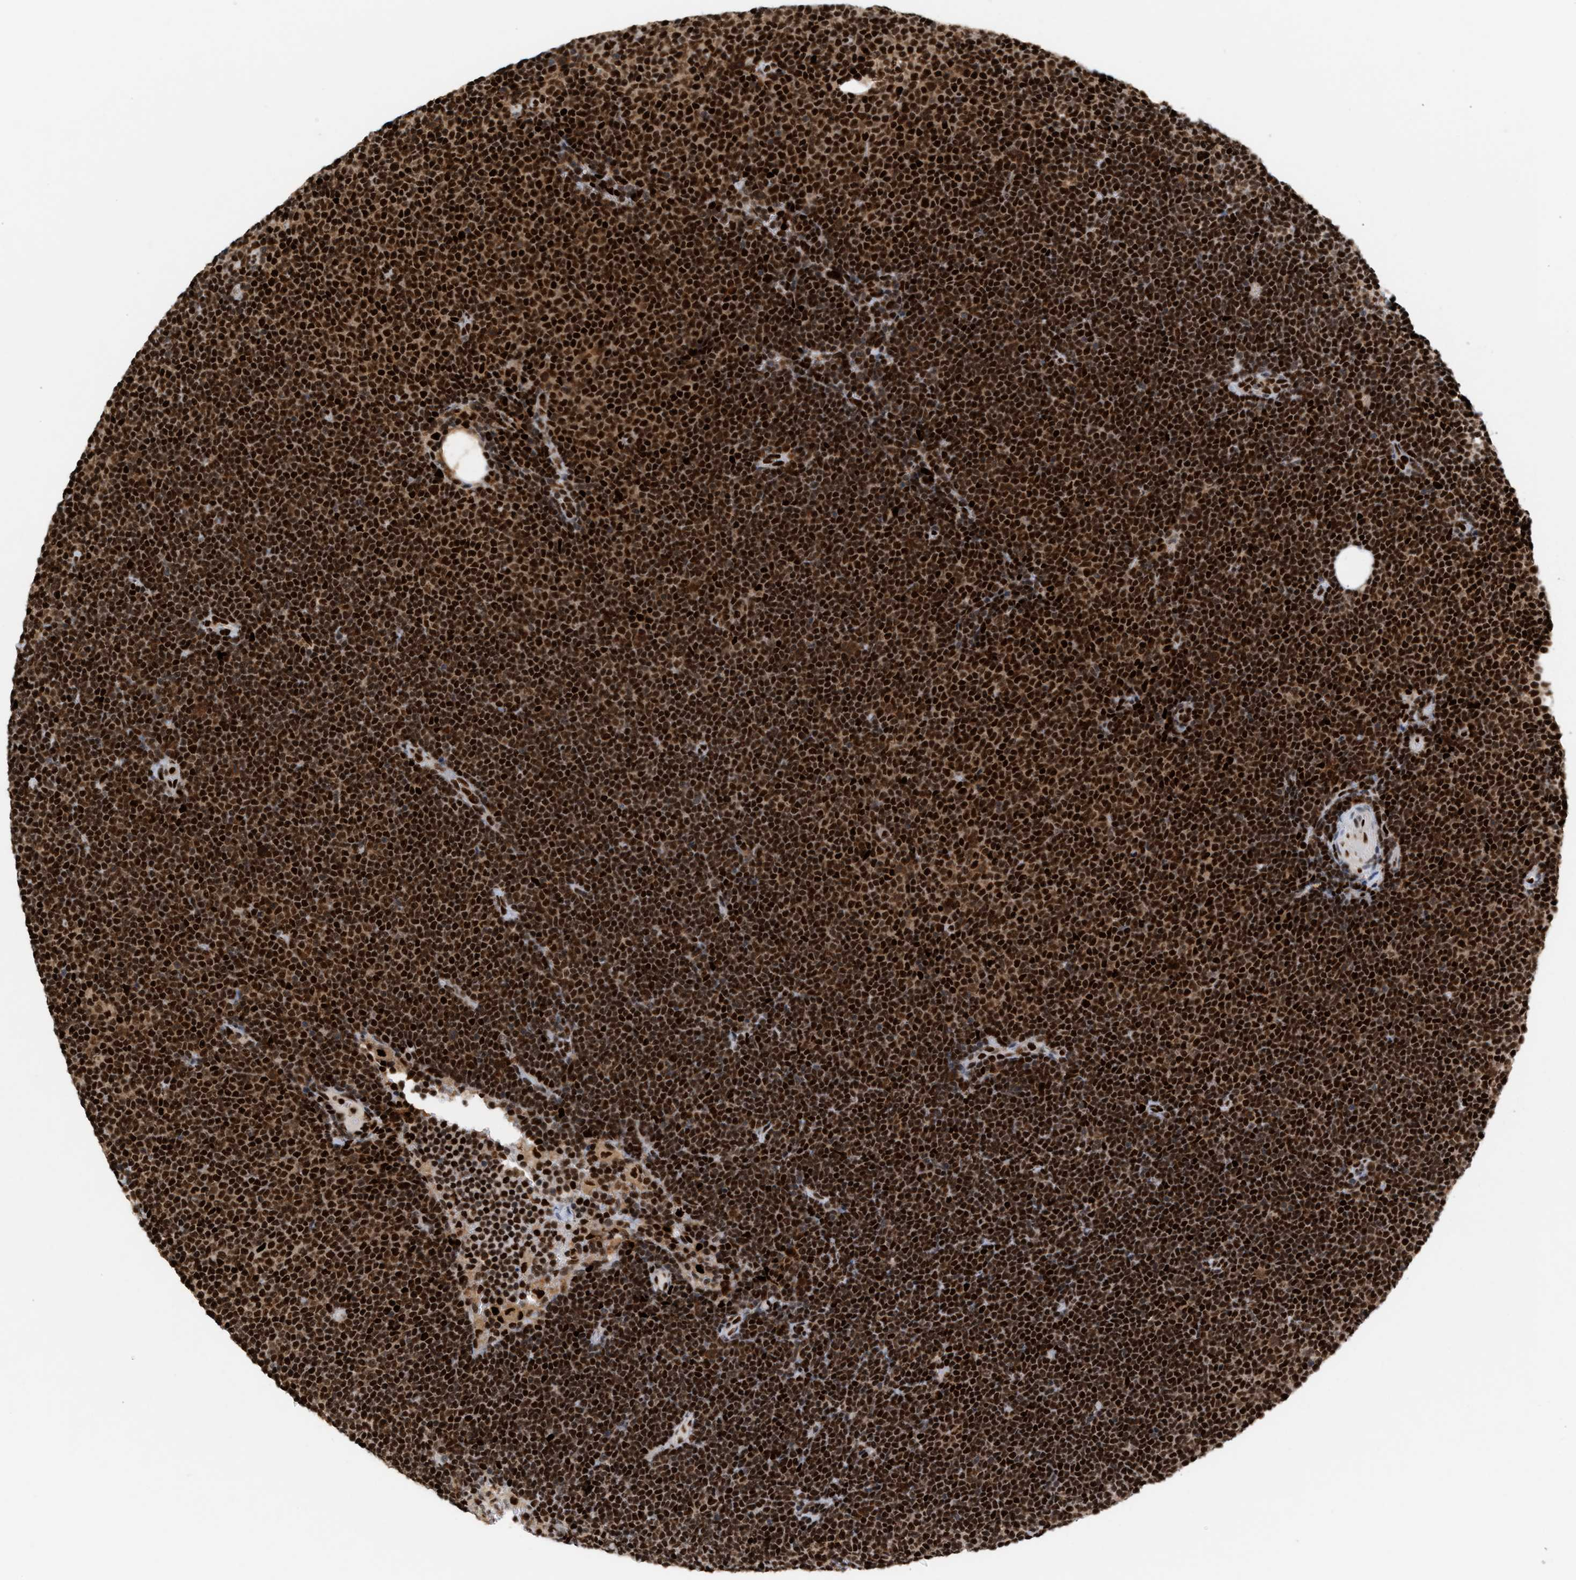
{"staining": {"intensity": "strong", "quantity": ">75%", "location": "nuclear"}, "tissue": "lymphoma", "cell_type": "Tumor cells", "image_type": "cancer", "snomed": [{"axis": "morphology", "description": "Malignant lymphoma, non-Hodgkin's type, Low grade"}, {"axis": "topography", "description": "Lymph node"}], "caption": "Lymphoma stained with a brown dye demonstrates strong nuclear positive expression in about >75% of tumor cells.", "gene": "RNASEK-C17orf49", "patient": {"sex": "female", "age": 53}}